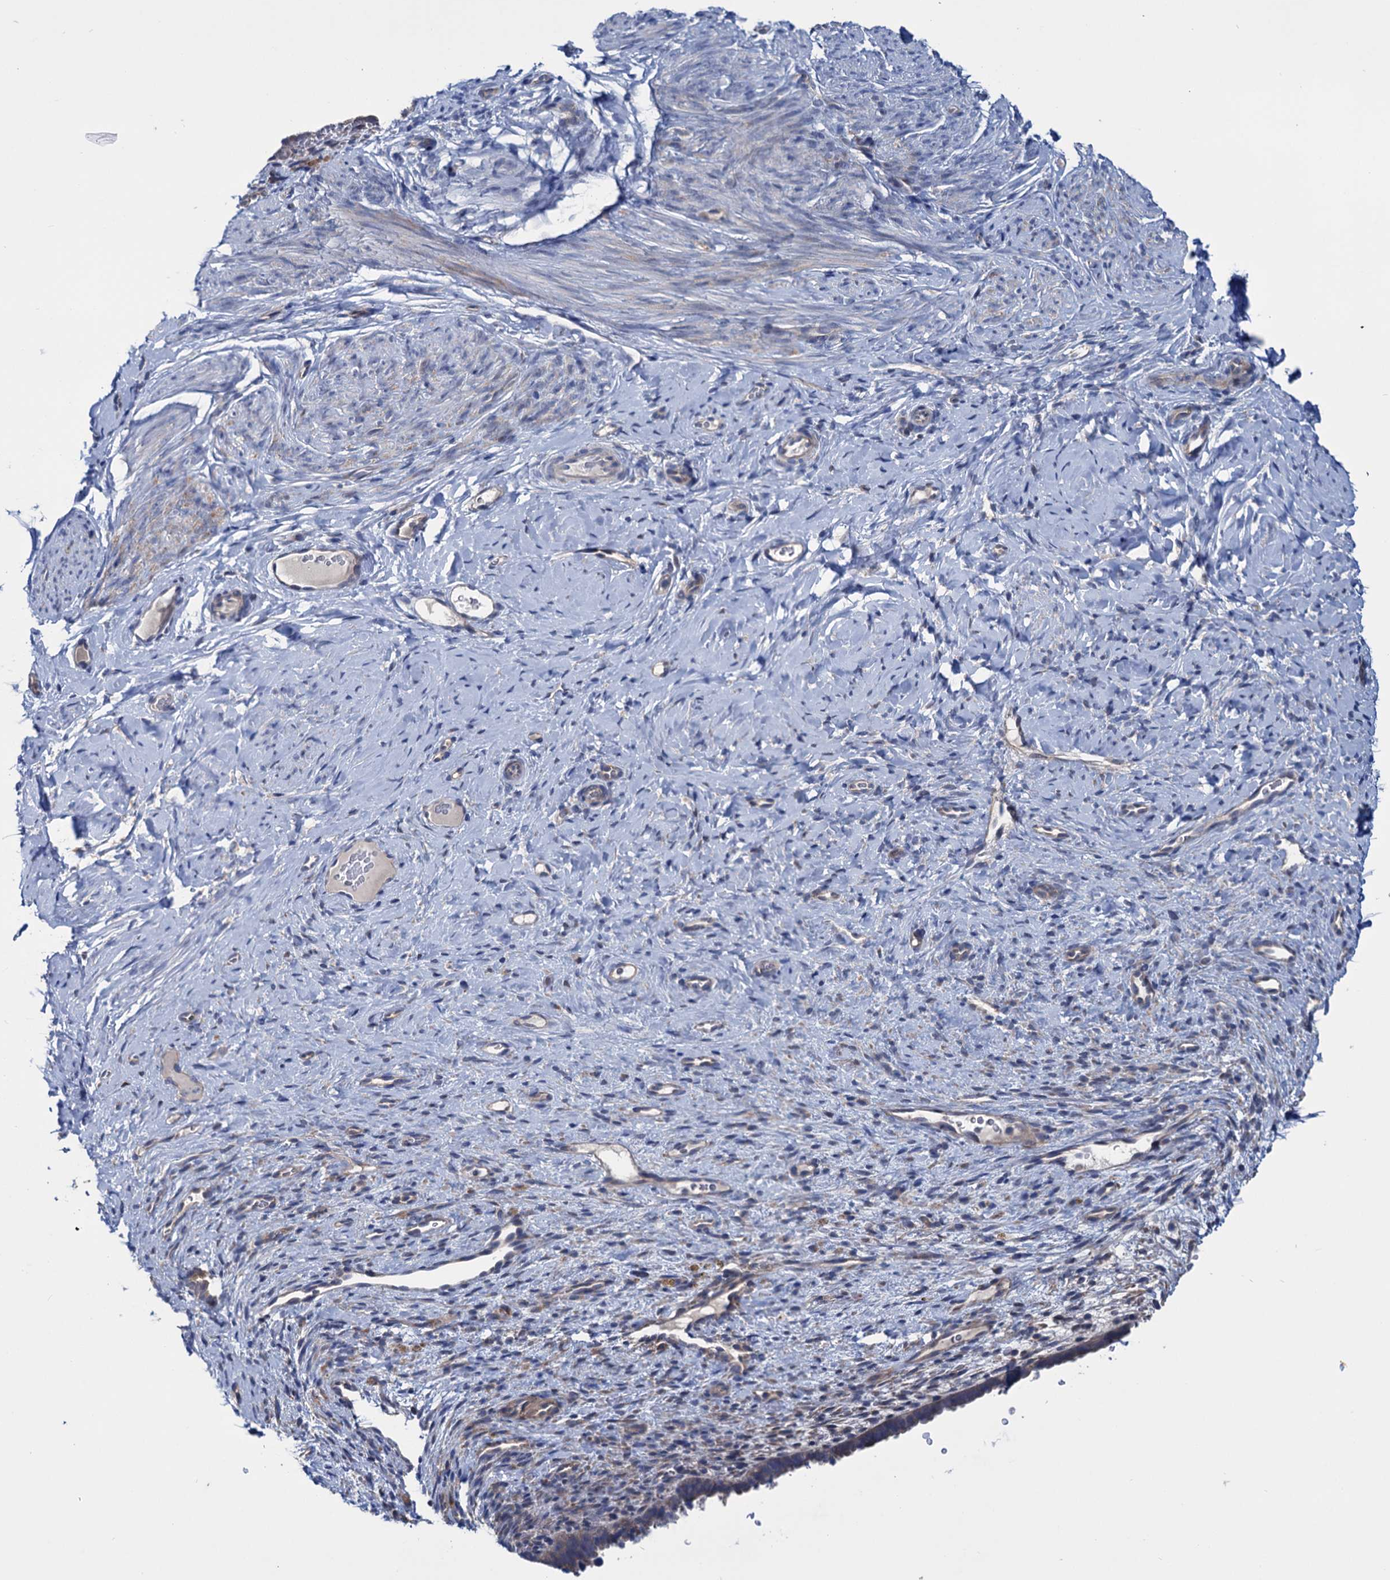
{"staining": {"intensity": "weak", "quantity": "<25%", "location": "cytoplasmic/membranous"}, "tissue": "endometrium", "cell_type": "Cells in endometrial stroma", "image_type": "normal", "snomed": [{"axis": "morphology", "description": "Normal tissue, NOS"}, {"axis": "topography", "description": "Endometrium"}], "caption": "Normal endometrium was stained to show a protein in brown. There is no significant staining in cells in endometrial stroma.", "gene": "EYA4", "patient": {"sex": "female", "age": 65}}